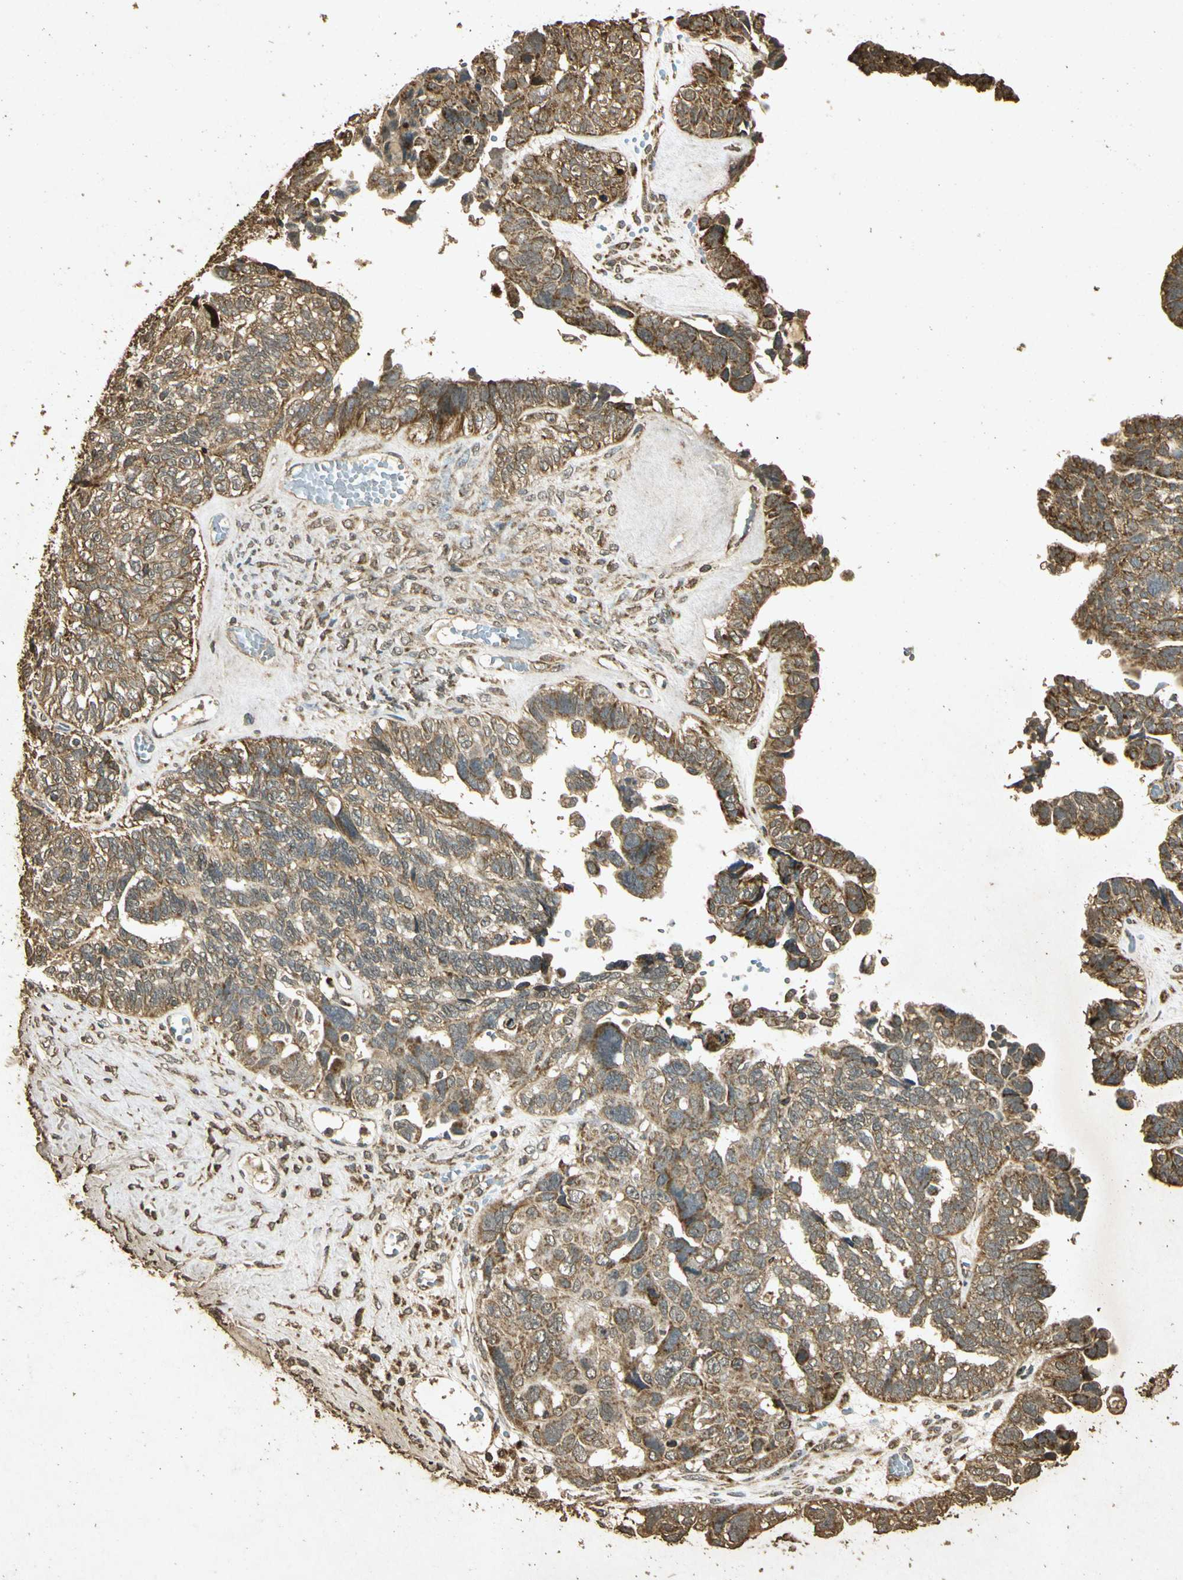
{"staining": {"intensity": "moderate", "quantity": ">75%", "location": "cytoplasmic/membranous"}, "tissue": "ovarian cancer", "cell_type": "Tumor cells", "image_type": "cancer", "snomed": [{"axis": "morphology", "description": "Cystadenocarcinoma, serous, NOS"}, {"axis": "topography", "description": "Ovary"}], "caption": "An IHC photomicrograph of tumor tissue is shown. Protein staining in brown labels moderate cytoplasmic/membranous positivity in ovarian serous cystadenocarcinoma within tumor cells. (DAB IHC with brightfield microscopy, high magnification).", "gene": "PRDX3", "patient": {"sex": "female", "age": 79}}